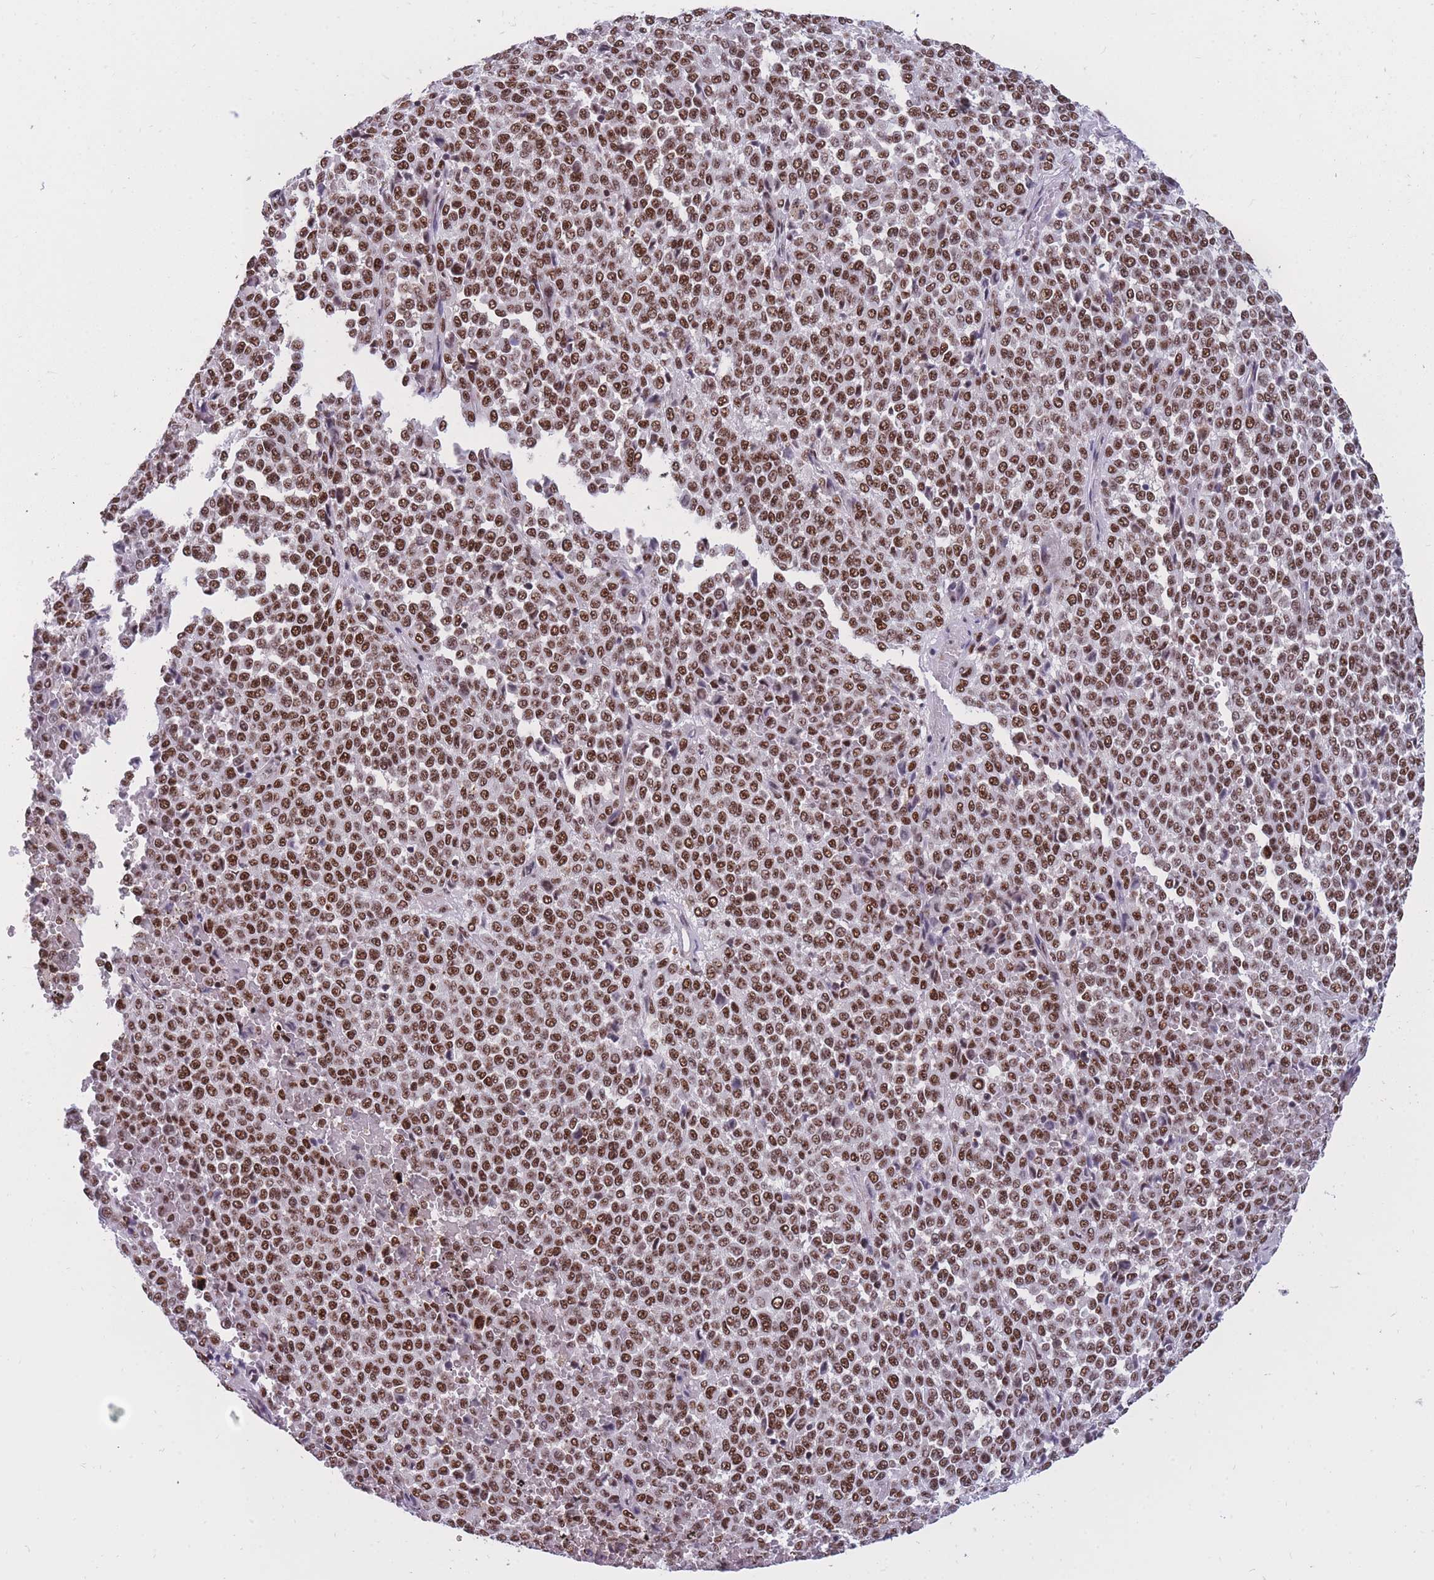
{"staining": {"intensity": "moderate", "quantity": ">75%", "location": "nuclear"}, "tissue": "melanoma", "cell_type": "Tumor cells", "image_type": "cancer", "snomed": [{"axis": "morphology", "description": "Malignant melanoma, Metastatic site"}, {"axis": "topography", "description": "Pancreas"}], "caption": "Malignant melanoma (metastatic site) stained with a brown dye exhibits moderate nuclear positive staining in approximately >75% of tumor cells.", "gene": "PRPF19", "patient": {"sex": "female", "age": 30}}